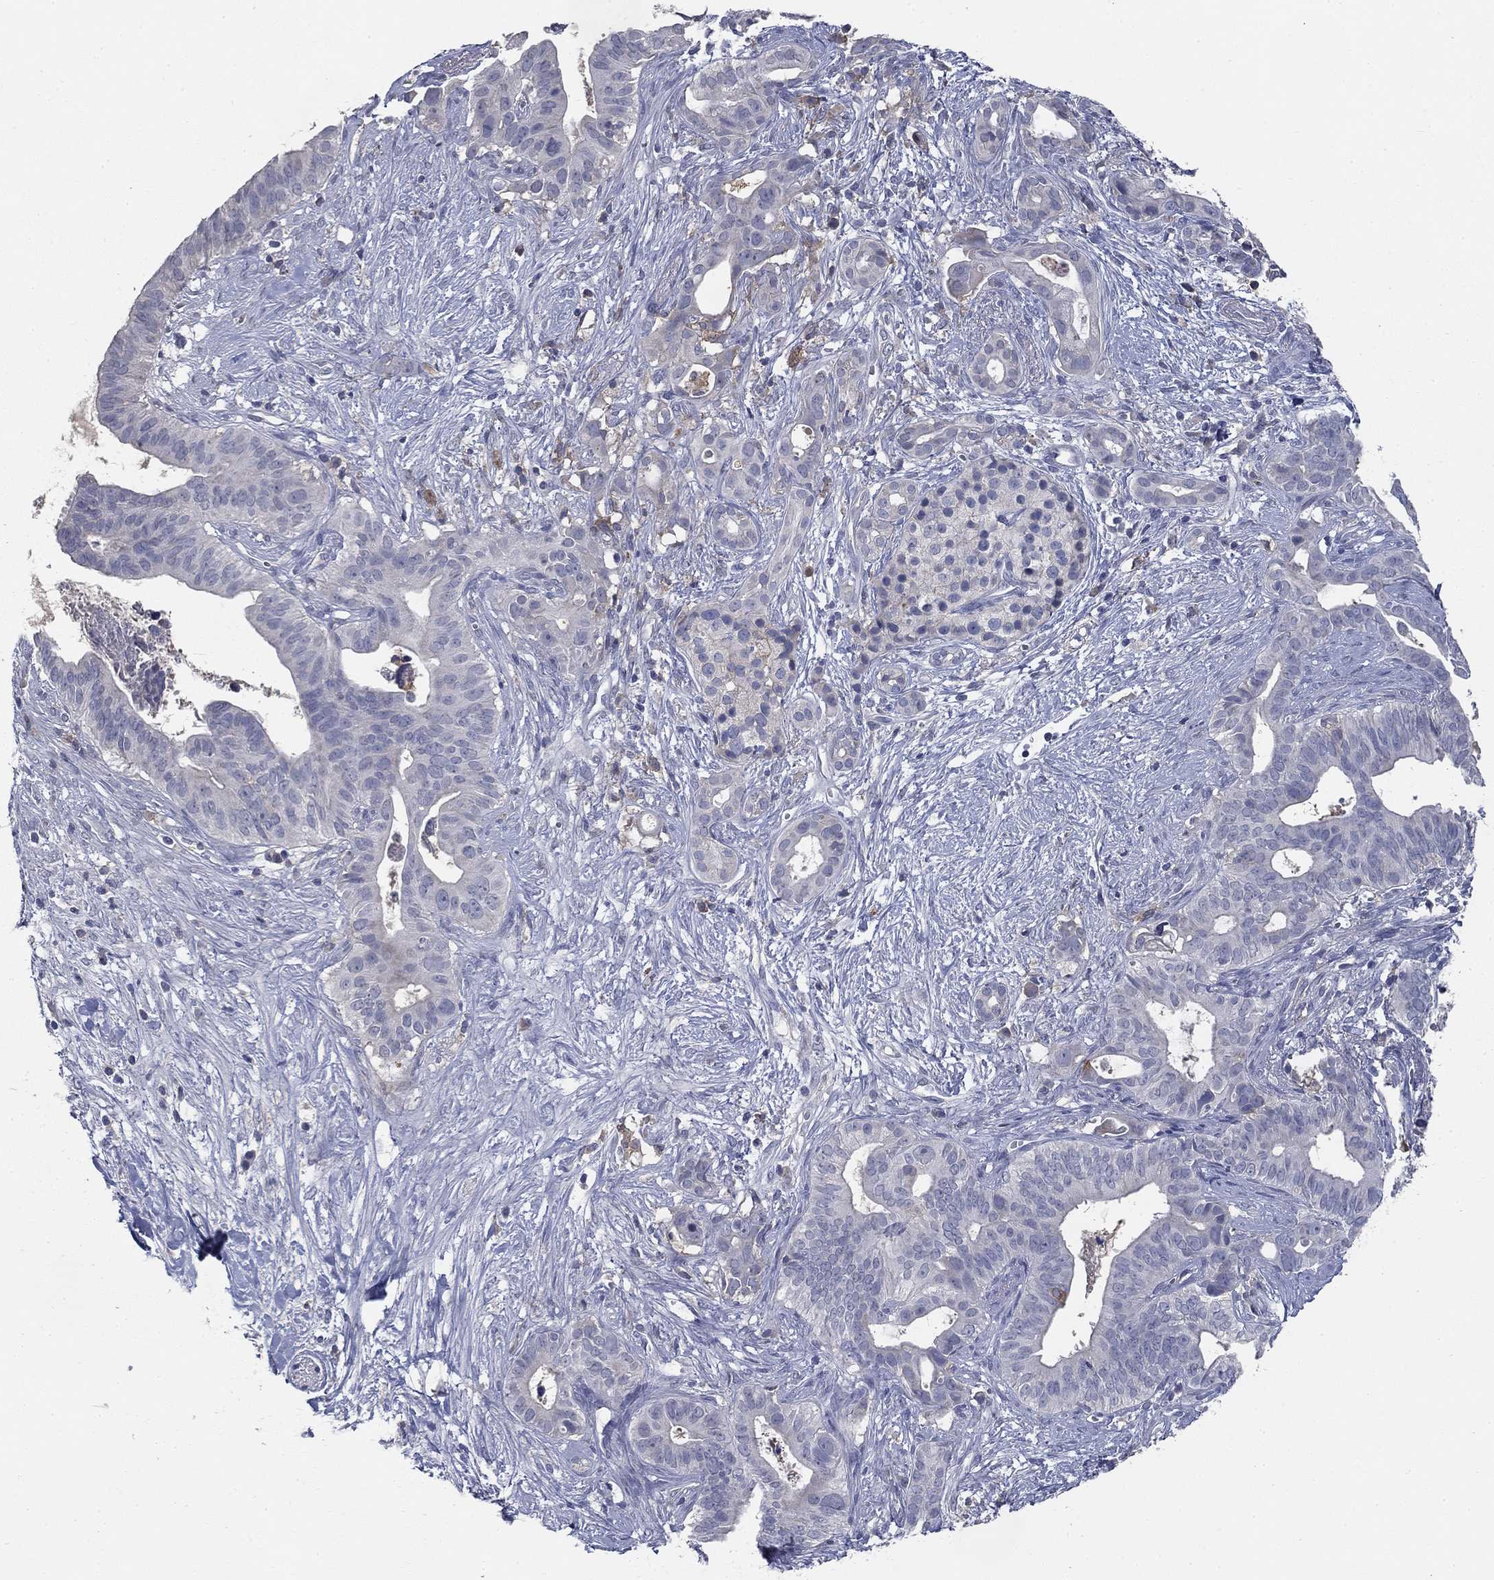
{"staining": {"intensity": "negative", "quantity": "none", "location": "none"}, "tissue": "pancreatic cancer", "cell_type": "Tumor cells", "image_type": "cancer", "snomed": [{"axis": "morphology", "description": "Adenocarcinoma, NOS"}, {"axis": "topography", "description": "Pancreas"}], "caption": "This is a photomicrograph of IHC staining of pancreatic cancer, which shows no staining in tumor cells. (DAB (3,3'-diaminobenzidine) immunohistochemistry, high magnification).", "gene": "CD274", "patient": {"sex": "male", "age": 61}}